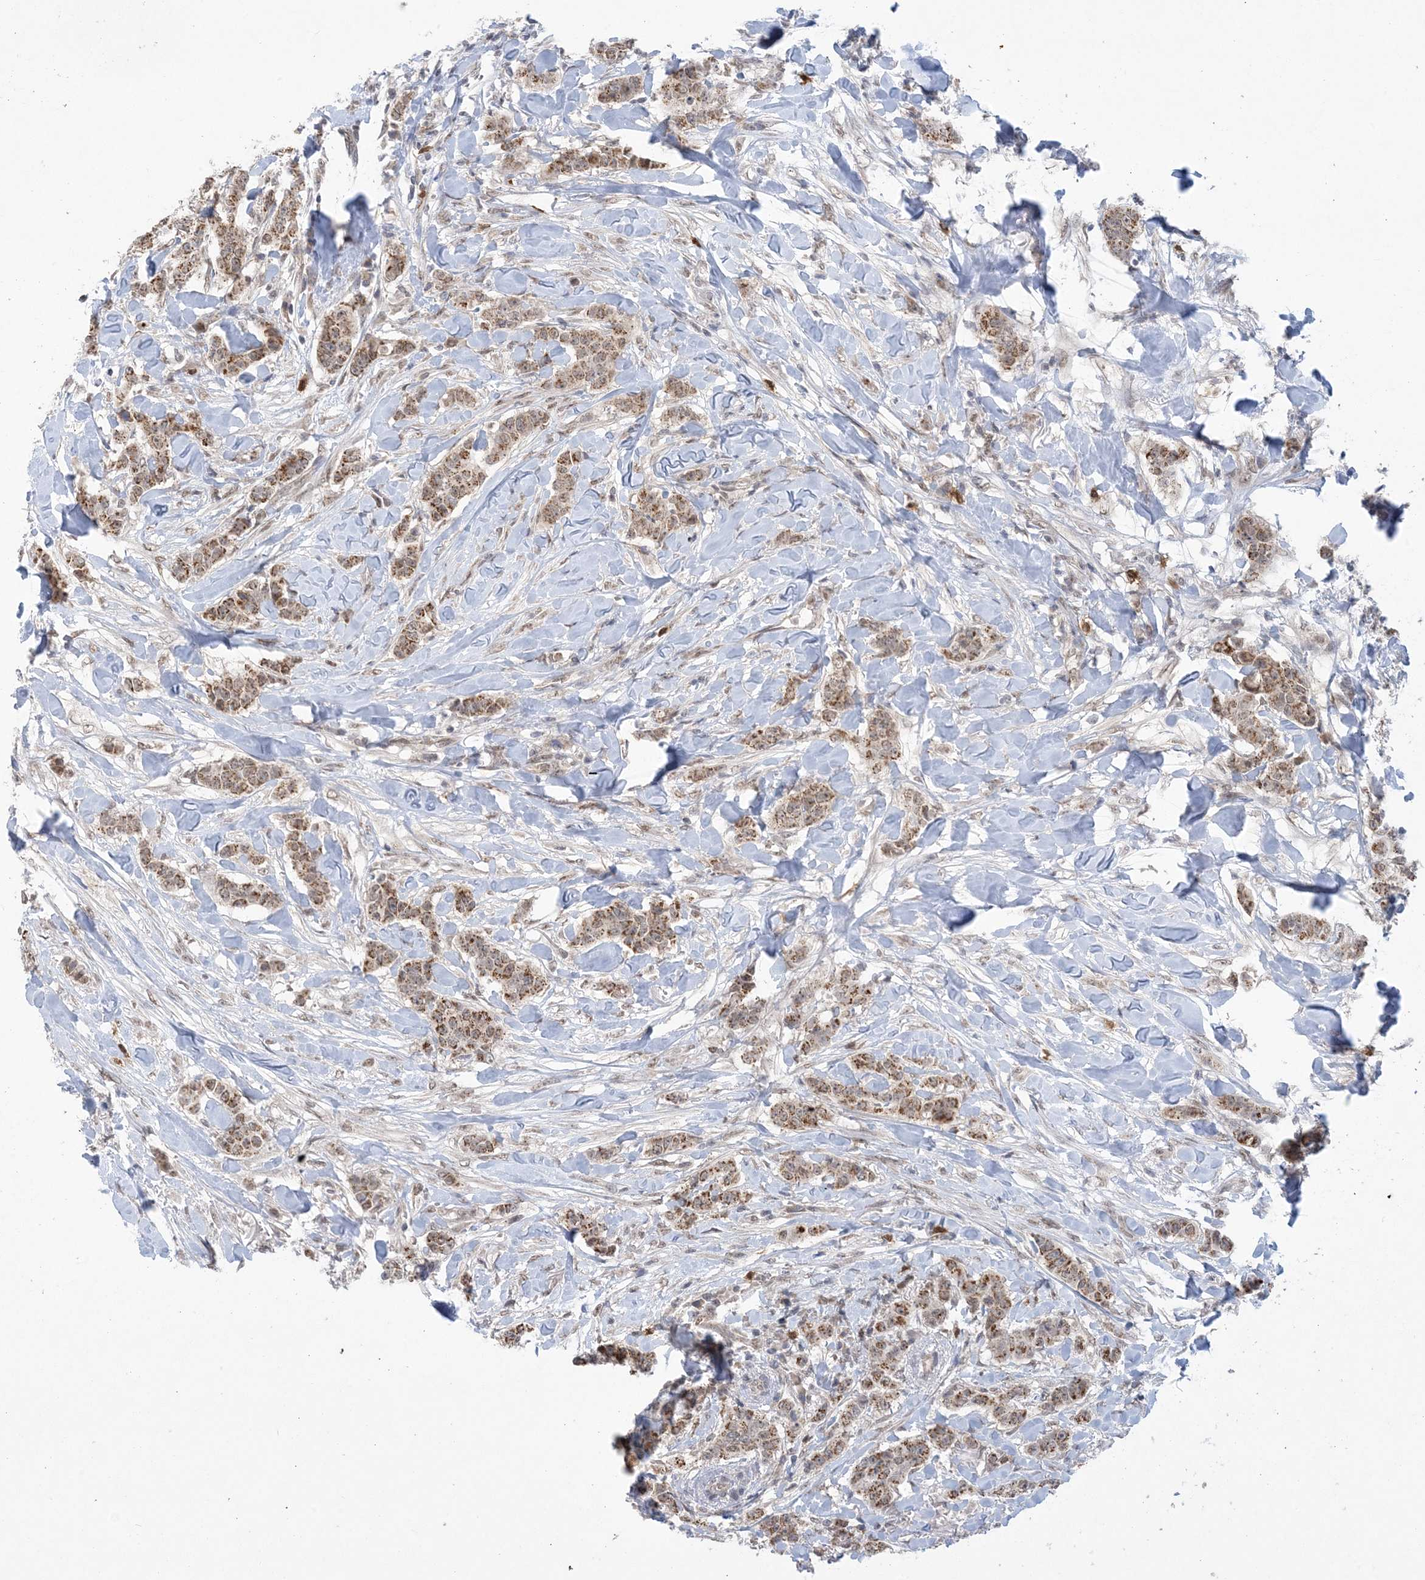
{"staining": {"intensity": "moderate", "quantity": ">75%", "location": "cytoplasmic/membranous"}, "tissue": "breast cancer", "cell_type": "Tumor cells", "image_type": "cancer", "snomed": [{"axis": "morphology", "description": "Duct carcinoma"}, {"axis": "topography", "description": "Breast"}], "caption": "Tumor cells display medium levels of moderate cytoplasmic/membranous positivity in approximately >75% of cells in human breast cancer (invasive ductal carcinoma). The staining is performed using DAB brown chromogen to label protein expression. The nuclei are counter-stained blue using hematoxylin.", "gene": "TRMT10C", "patient": {"sex": "female", "age": 40}}